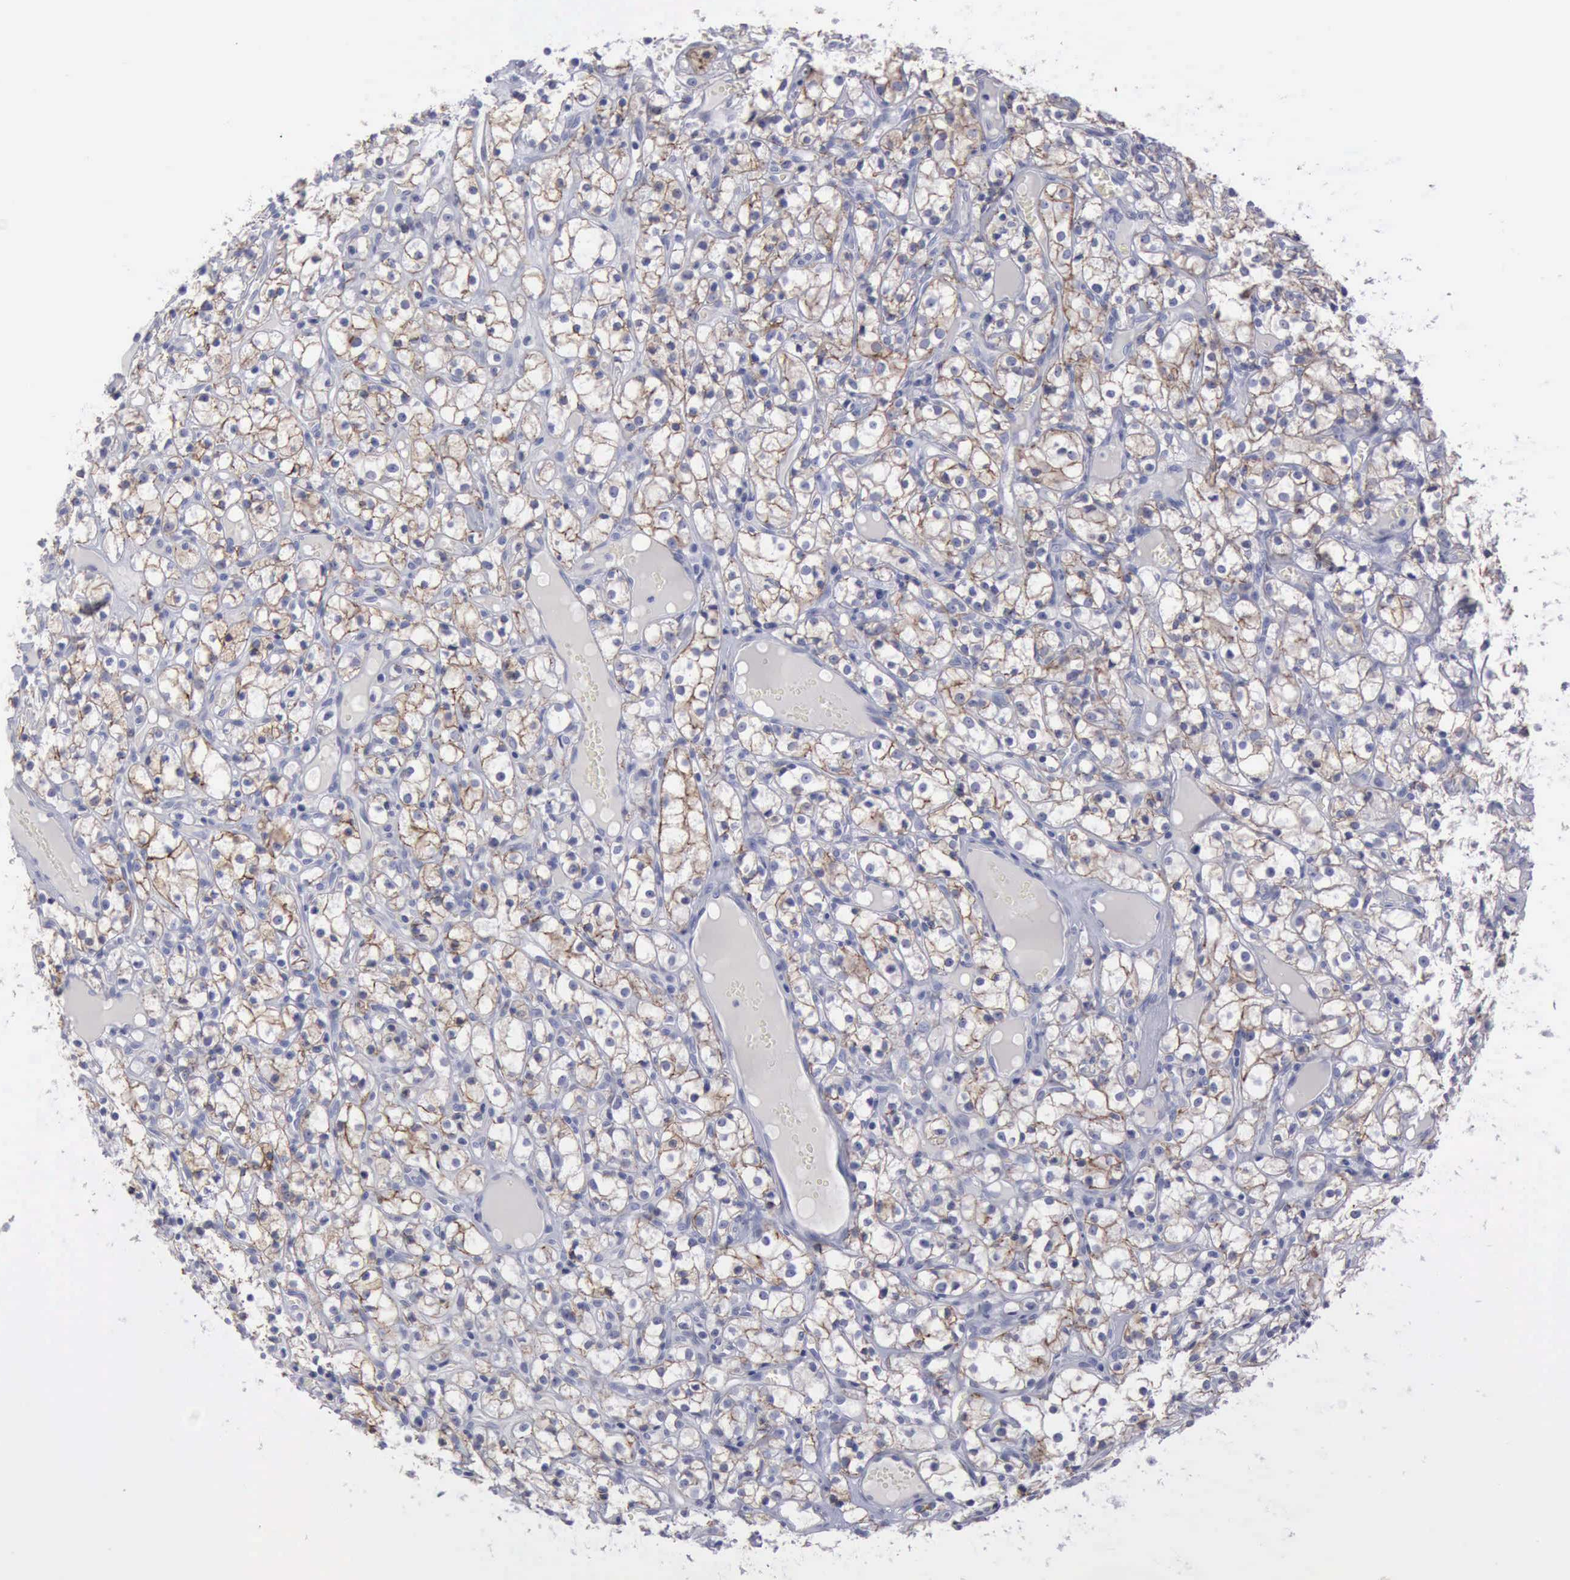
{"staining": {"intensity": "weak", "quantity": "<25%", "location": "cytoplasmic/membranous"}, "tissue": "renal cancer", "cell_type": "Tumor cells", "image_type": "cancer", "snomed": [{"axis": "morphology", "description": "Adenocarcinoma, NOS"}, {"axis": "topography", "description": "Kidney"}], "caption": "Renal cancer (adenocarcinoma) stained for a protein using IHC exhibits no staining tumor cells.", "gene": "CDH2", "patient": {"sex": "male", "age": 61}}